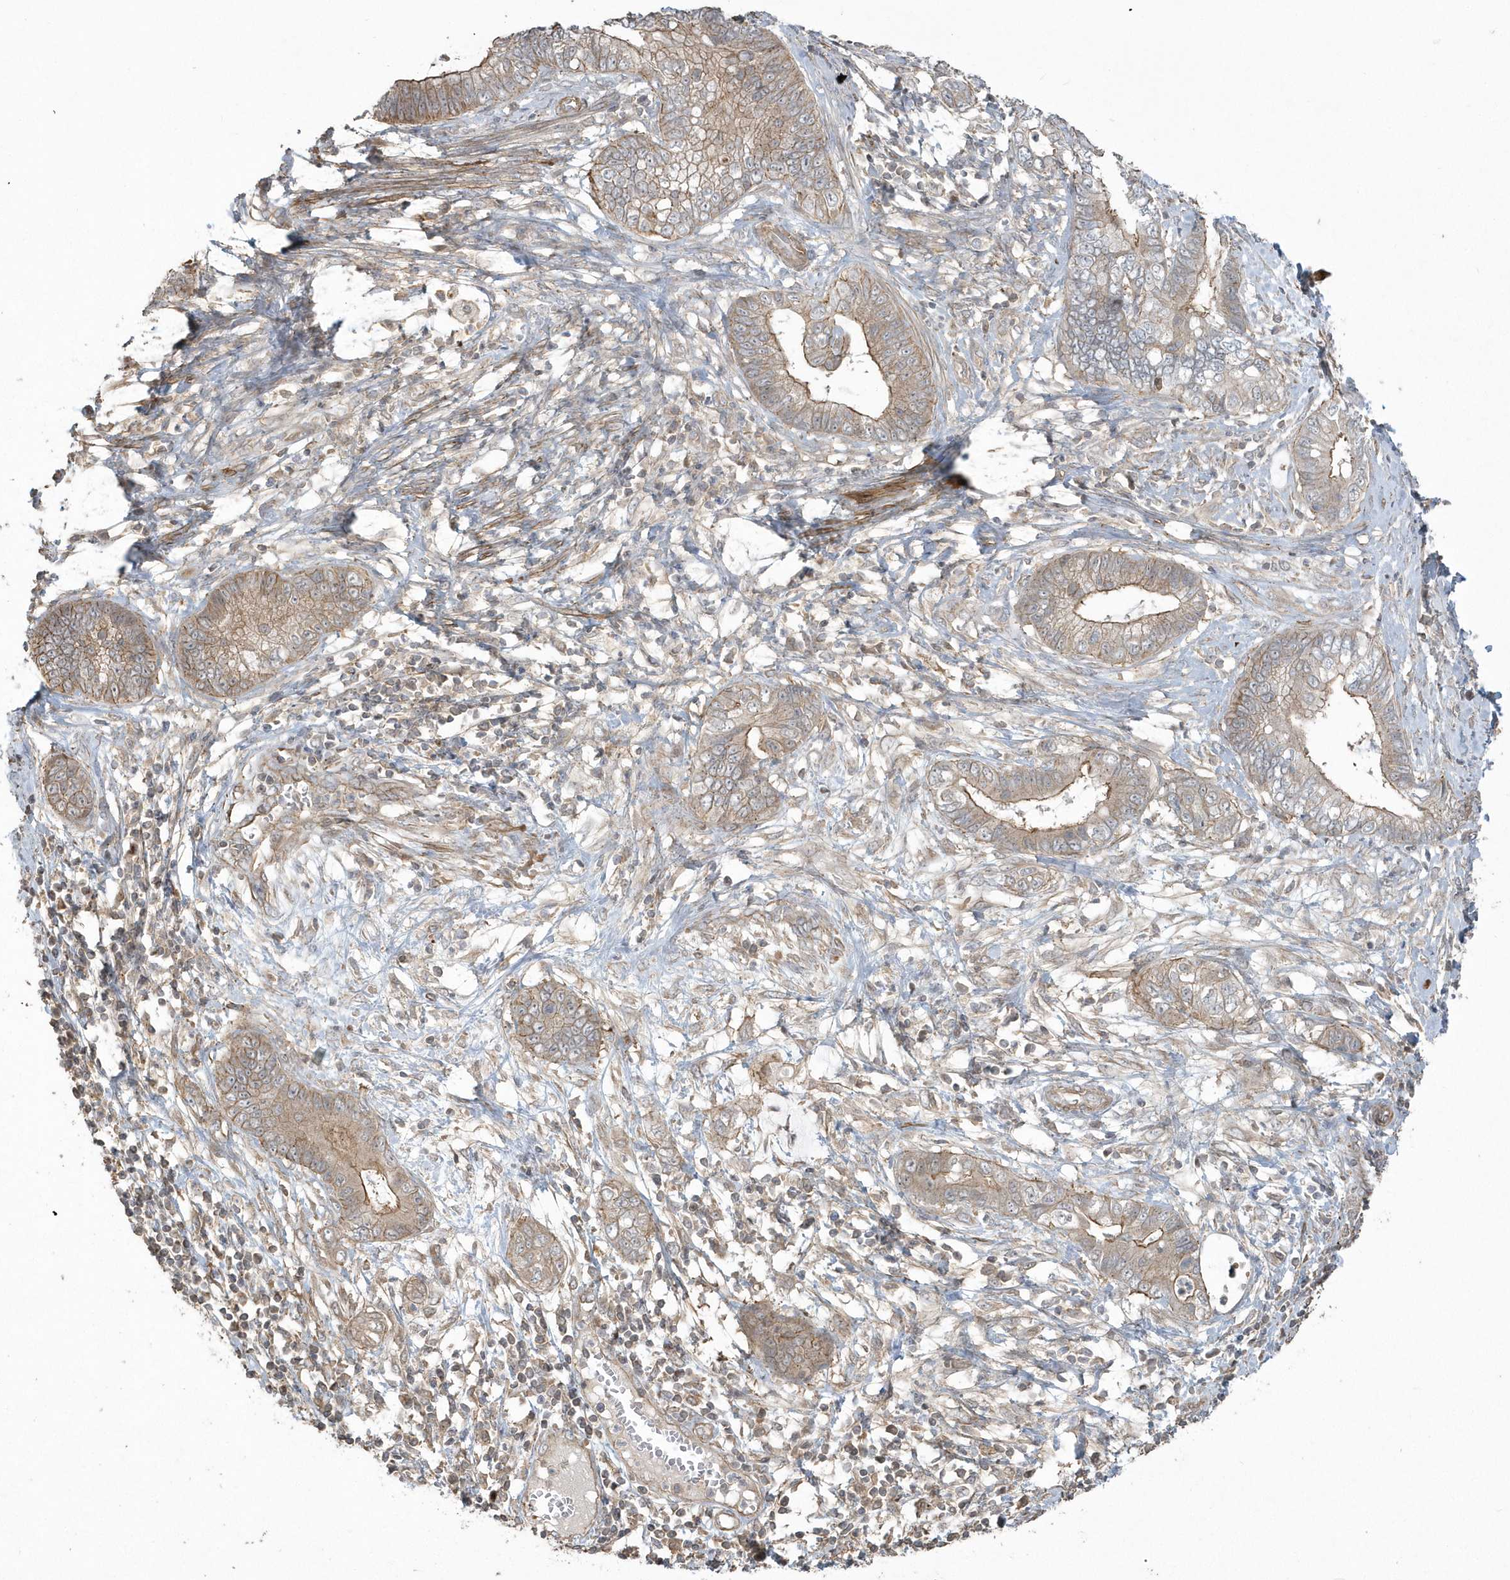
{"staining": {"intensity": "weak", "quantity": "25%-75%", "location": "cytoplasmic/membranous"}, "tissue": "cervical cancer", "cell_type": "Tumor cells", "image_type": "cancer", "snomed": [{"axis": "morphology", "description": "Adenocarcinoma, NOS"}, {"axis": "topography", "description": "Cervix"}], "caption": "Tumor cells demonstrate weak cytoplasmic/membranous staining in about 25%-75% of cells in adenocarcinoma (cervical).", "gene": "ARMC8", "patient": {"sex": "female", "age": 44}}